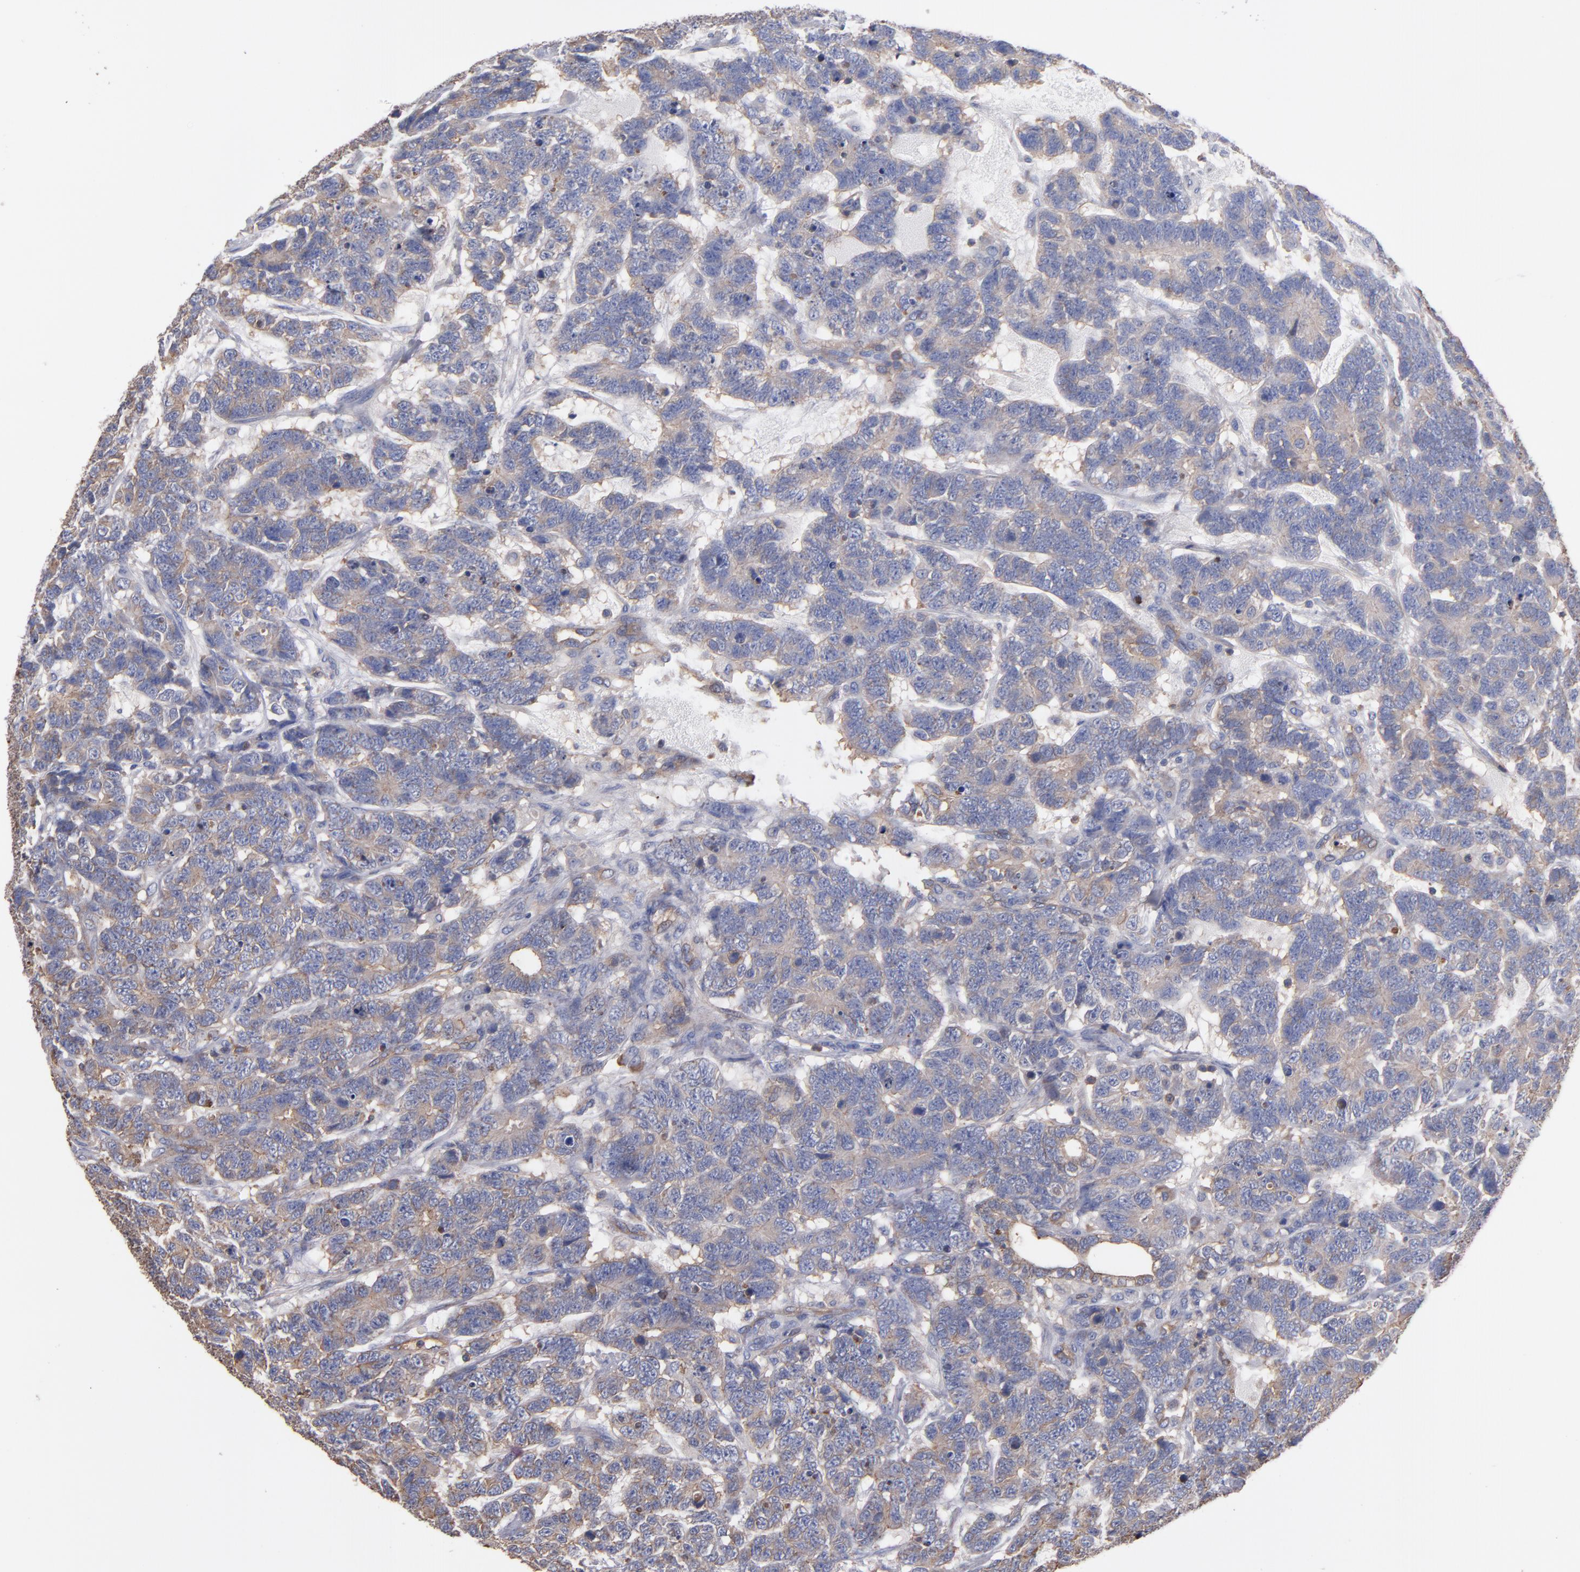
{"staining": {"intensity": "weak", "quantity": "25%-75%", "location": "cytoplasmic/membranous"}, "tissue": "testis cancer", "cell_type": "Tumor cells", "image_type": "cancer", "snomed": [{"axis": "morphology", "description": "Carcinoma, Embryonal, NOS"}, {"axis": "topography", "description": "Testis"}], "caption": "Human testis cancer (embryonal carcinoma) stained with a brown dye reveals weak cytoplasmic/membranous positive positivity in about 25%-75% of tumor cells.", "gene": "ESYT2", "patient": {"sex": "male", "age": 26}}